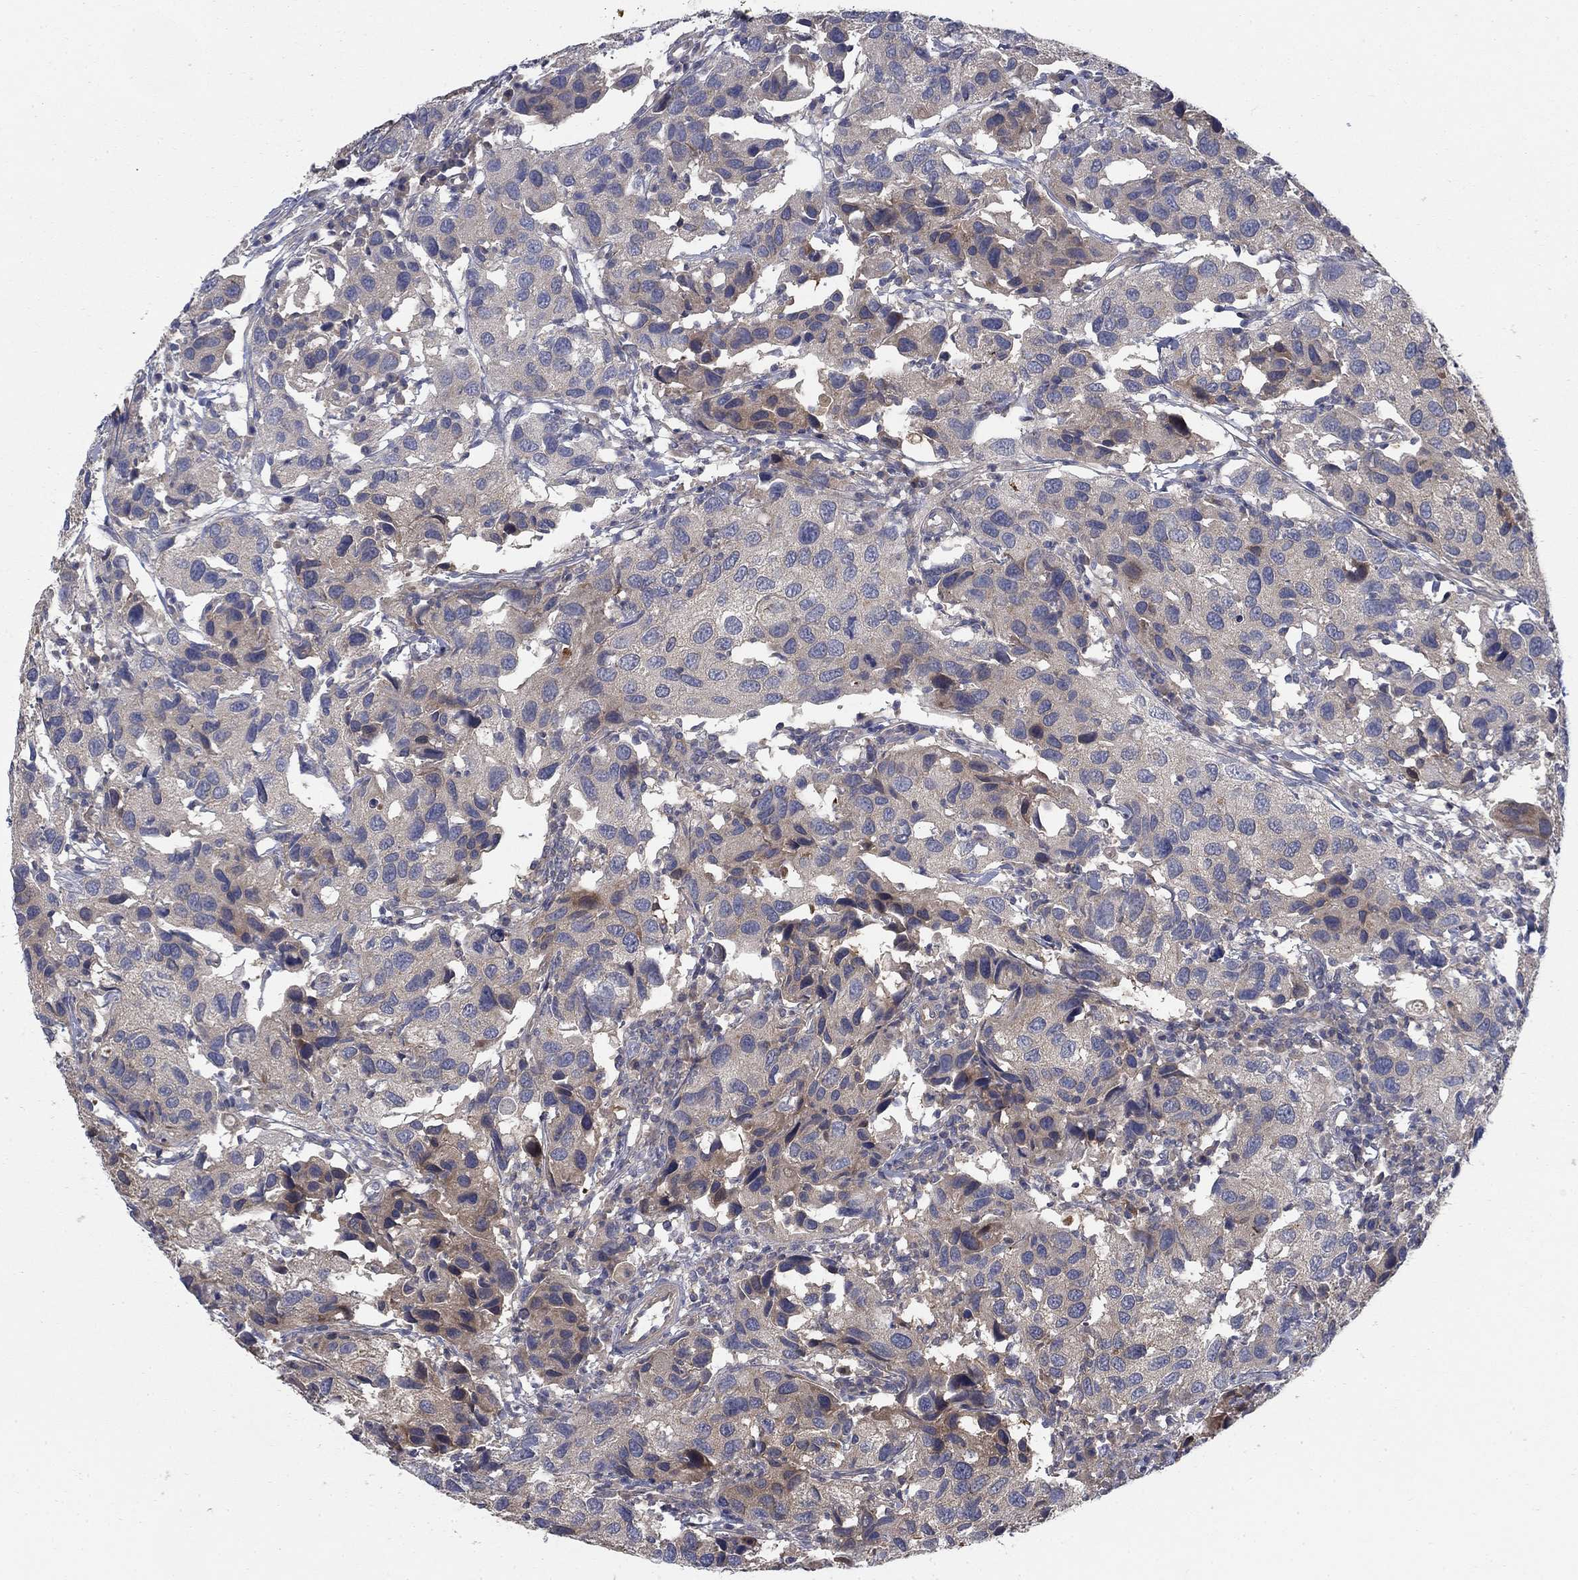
{"staining": {"intensity": "weak", "quantity": "<25%", "location": "cytoplasmic/membranous"}, "tissue": "urothelial cancer", "cell_type": "Tumor cells", "image_type": "cancer", "snomed": [{"axis": "morphology", "description": "Urothelial carcinoma, High grade"}, {"axis": "topography", "description": "Urinary bladder"}], "caption": "Human high-grade urothelial carcinoma stained for a protein using IHC shows no expression in tumor cells.", "gene": "NME7", "patient": {"sex": "male", "age": 79}}